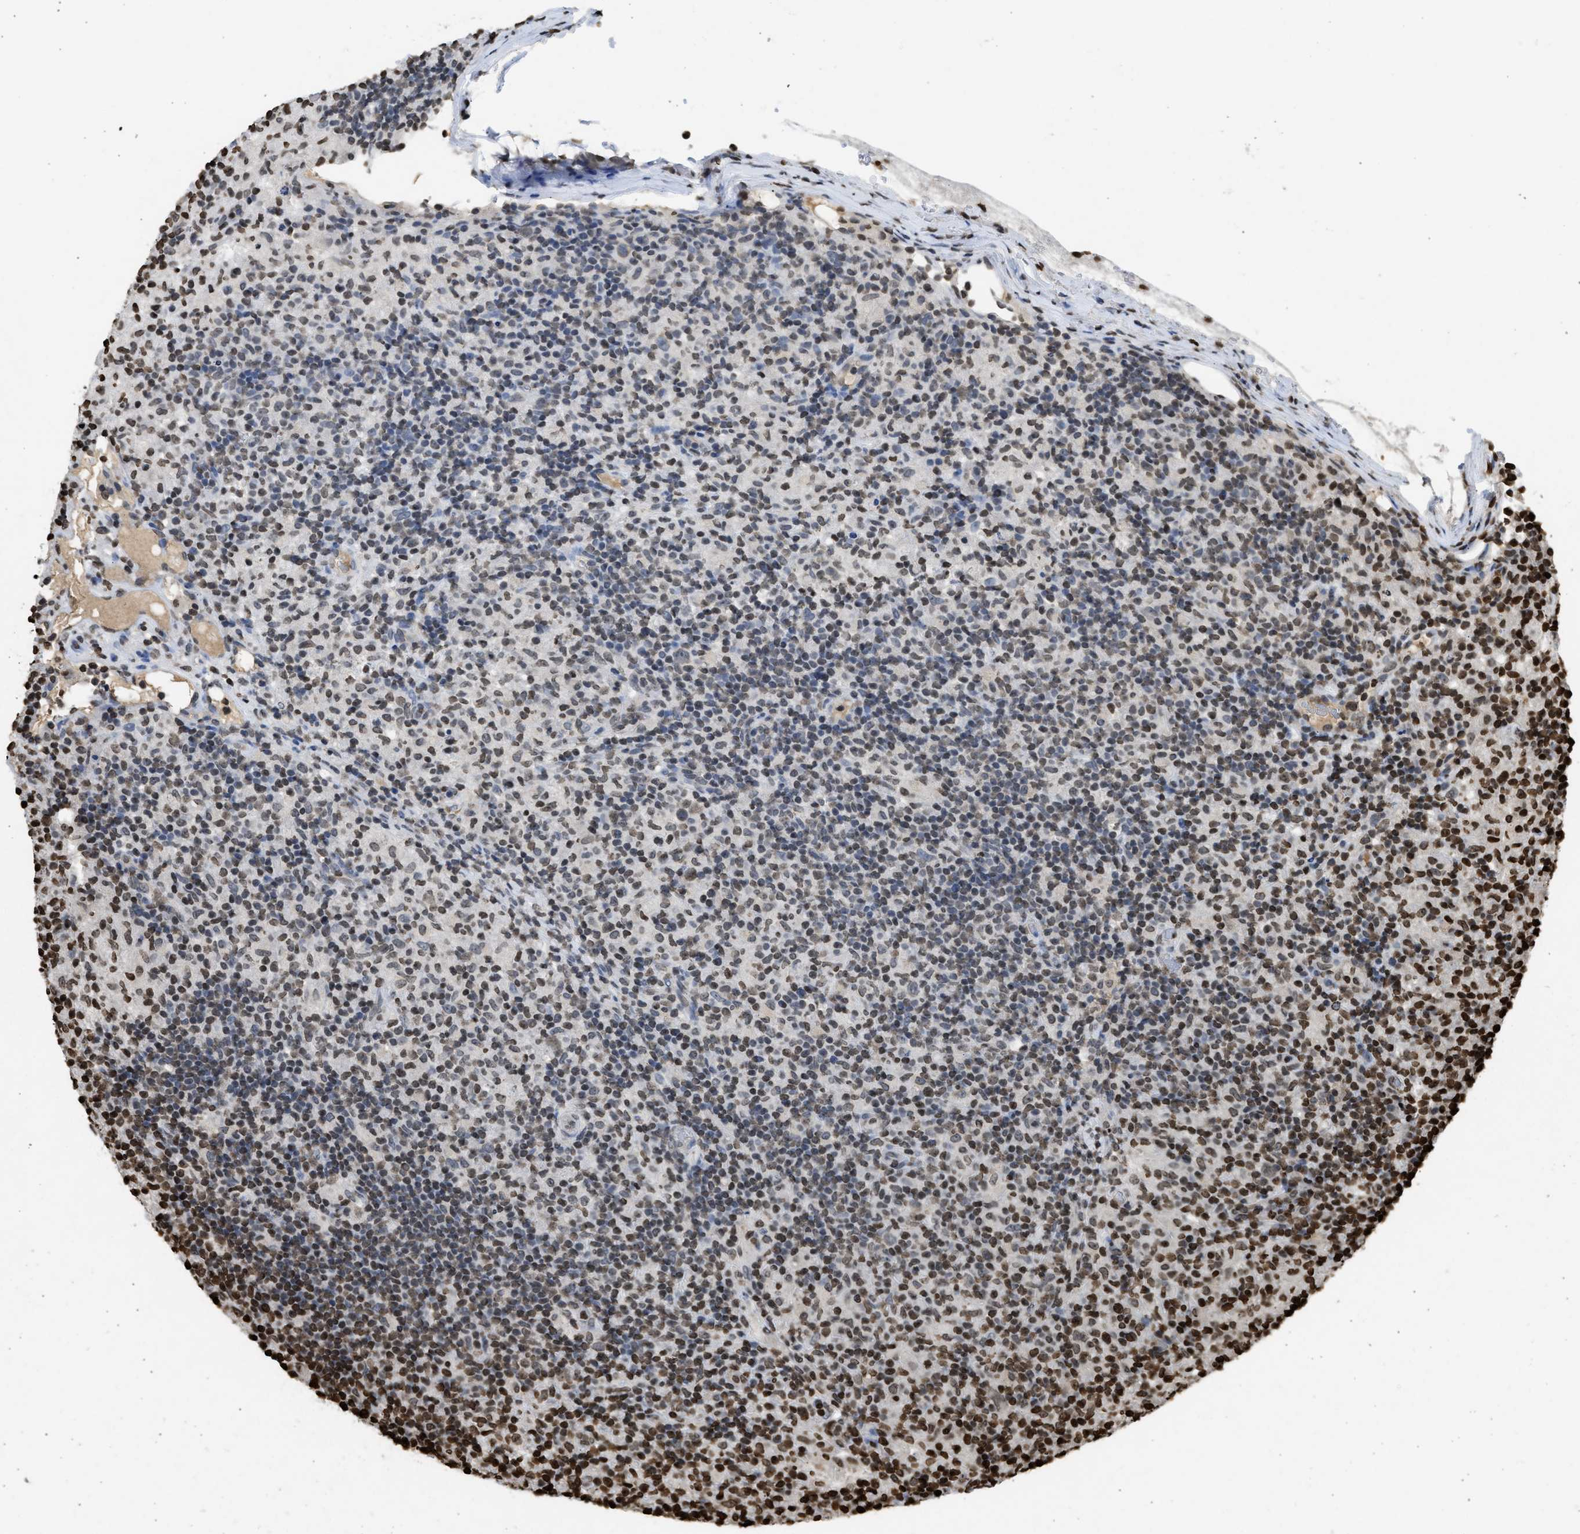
{"staining": {"intensity": "moderate", "quantity": "25%-75%", "location": "nuclear"}, "tissue": "lymphoma", "cell_type": "Tumor cells", "image_type": "cancer", "snomed": [{"axis": "morphology", "description": "Hodgkin's disease, NOS"}, {"axis": "topography", "description": "Lymph node"}], "caption": "Brown immunohistochemical staining in Hodgkin's disease shows moderate nuclear expression in about 25%-75% of tumor cells. (brown staining indicates protein expression, while blue staining denotes nuclei).", "gene": "RRAGC", "patient": {"sex": "male", "age": 70}}